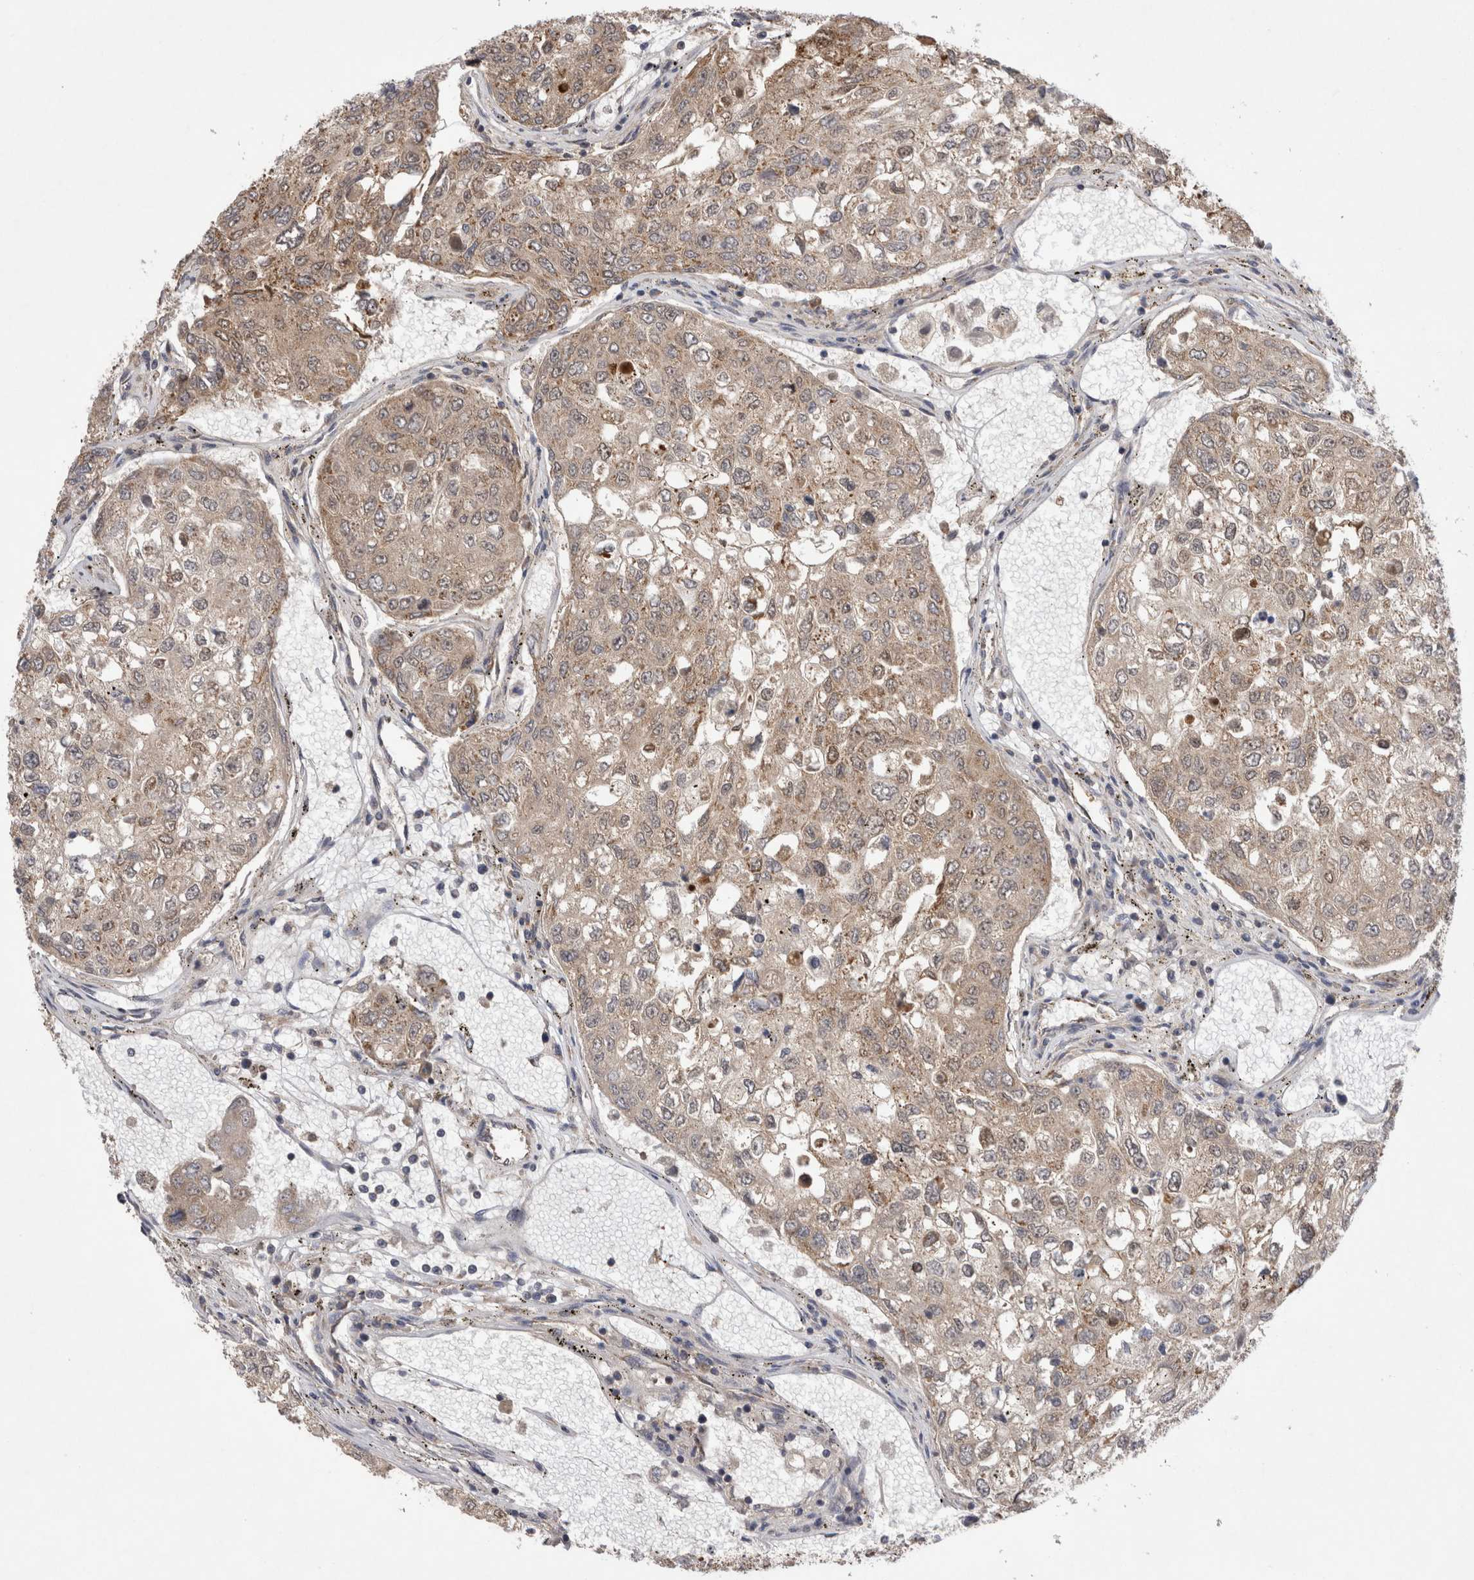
{"staining": {"intensity": "weak", "quantity": ">75%", "location": "cytoplasmic/membranous"}, "tissue": "urothelial cancer", "cell_type": "Tumor cells", "image_type": "cancer", "snomed": [{"axis": "morphology", "description": "Urothelial carcinoma, High grade"}, {"axis": "topography", "description": "Lymph node"}, {"axis": "topography", "description": "Urinary bladder"}], "caption": "Immunohistochemical staining of high-grade urothelial carcinoma reveals weak cytoplasmic/membranous protein positivity in about >75% of tumor cells.", "gene": "DARS2", "patient": {"sex": "male", "age": 51}}